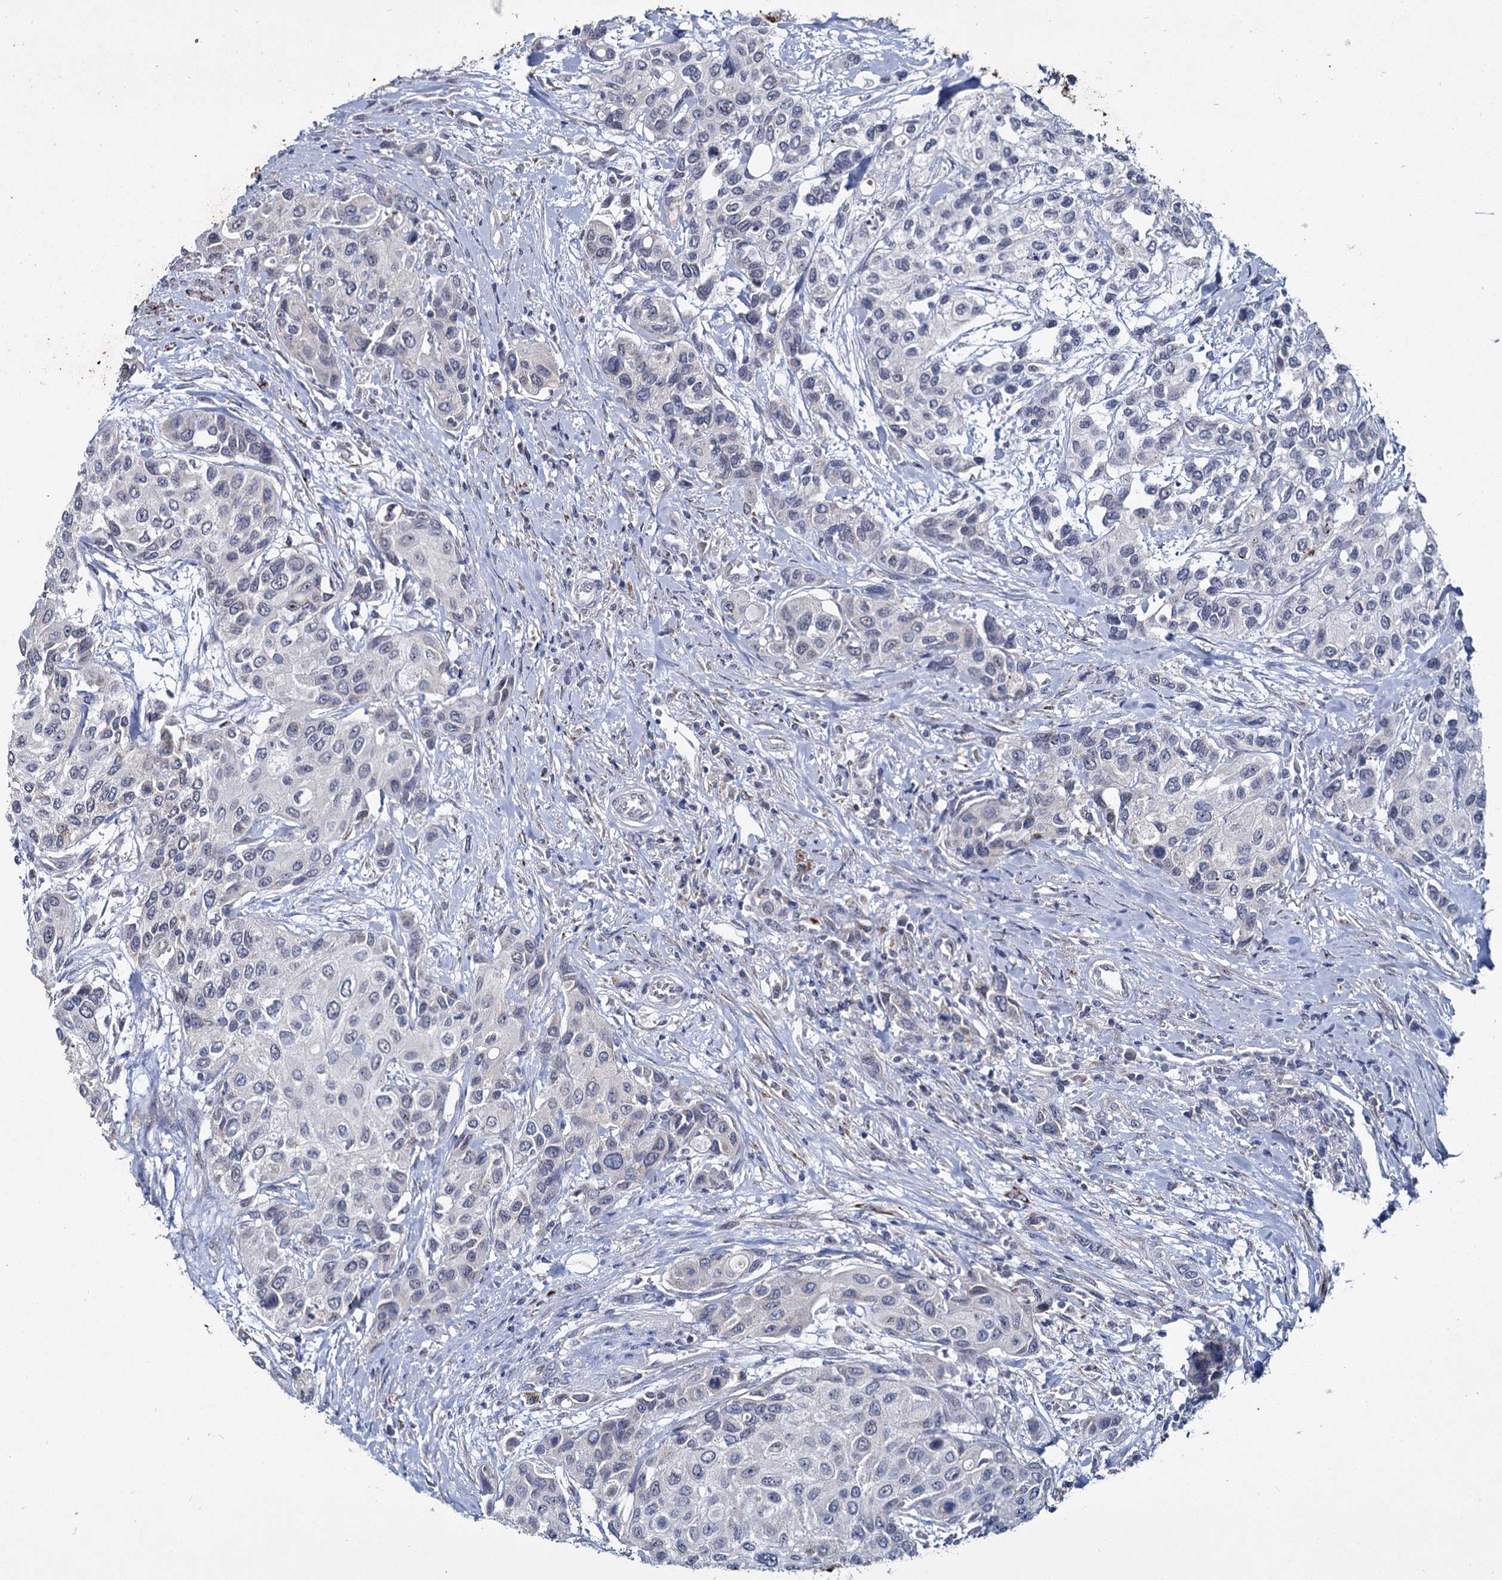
{"staining": {"intensity": "negative", "quantity": "none", "location": "none"}, "tissue": "urothelial cancer", "cell_type": "Tumor cells", "image_type": "cancer", "snomed": [{"axis": "morphology", "description": "Normal tissue, NOS"}, {"axis": "morphology", "description": "Urothelial carcinoma, High grade"}, {"axis": "topography", "description": "Vascular tissue"}, {"axis": "topography", "description": "Urinary bladder"}], "caption": "Immunohistochemistry (IHC) of human urothelial cancer exhibits no expression in tumor cells.", "gene": "RPUSD4", "patient": {"sex": "female", "age": 56}}